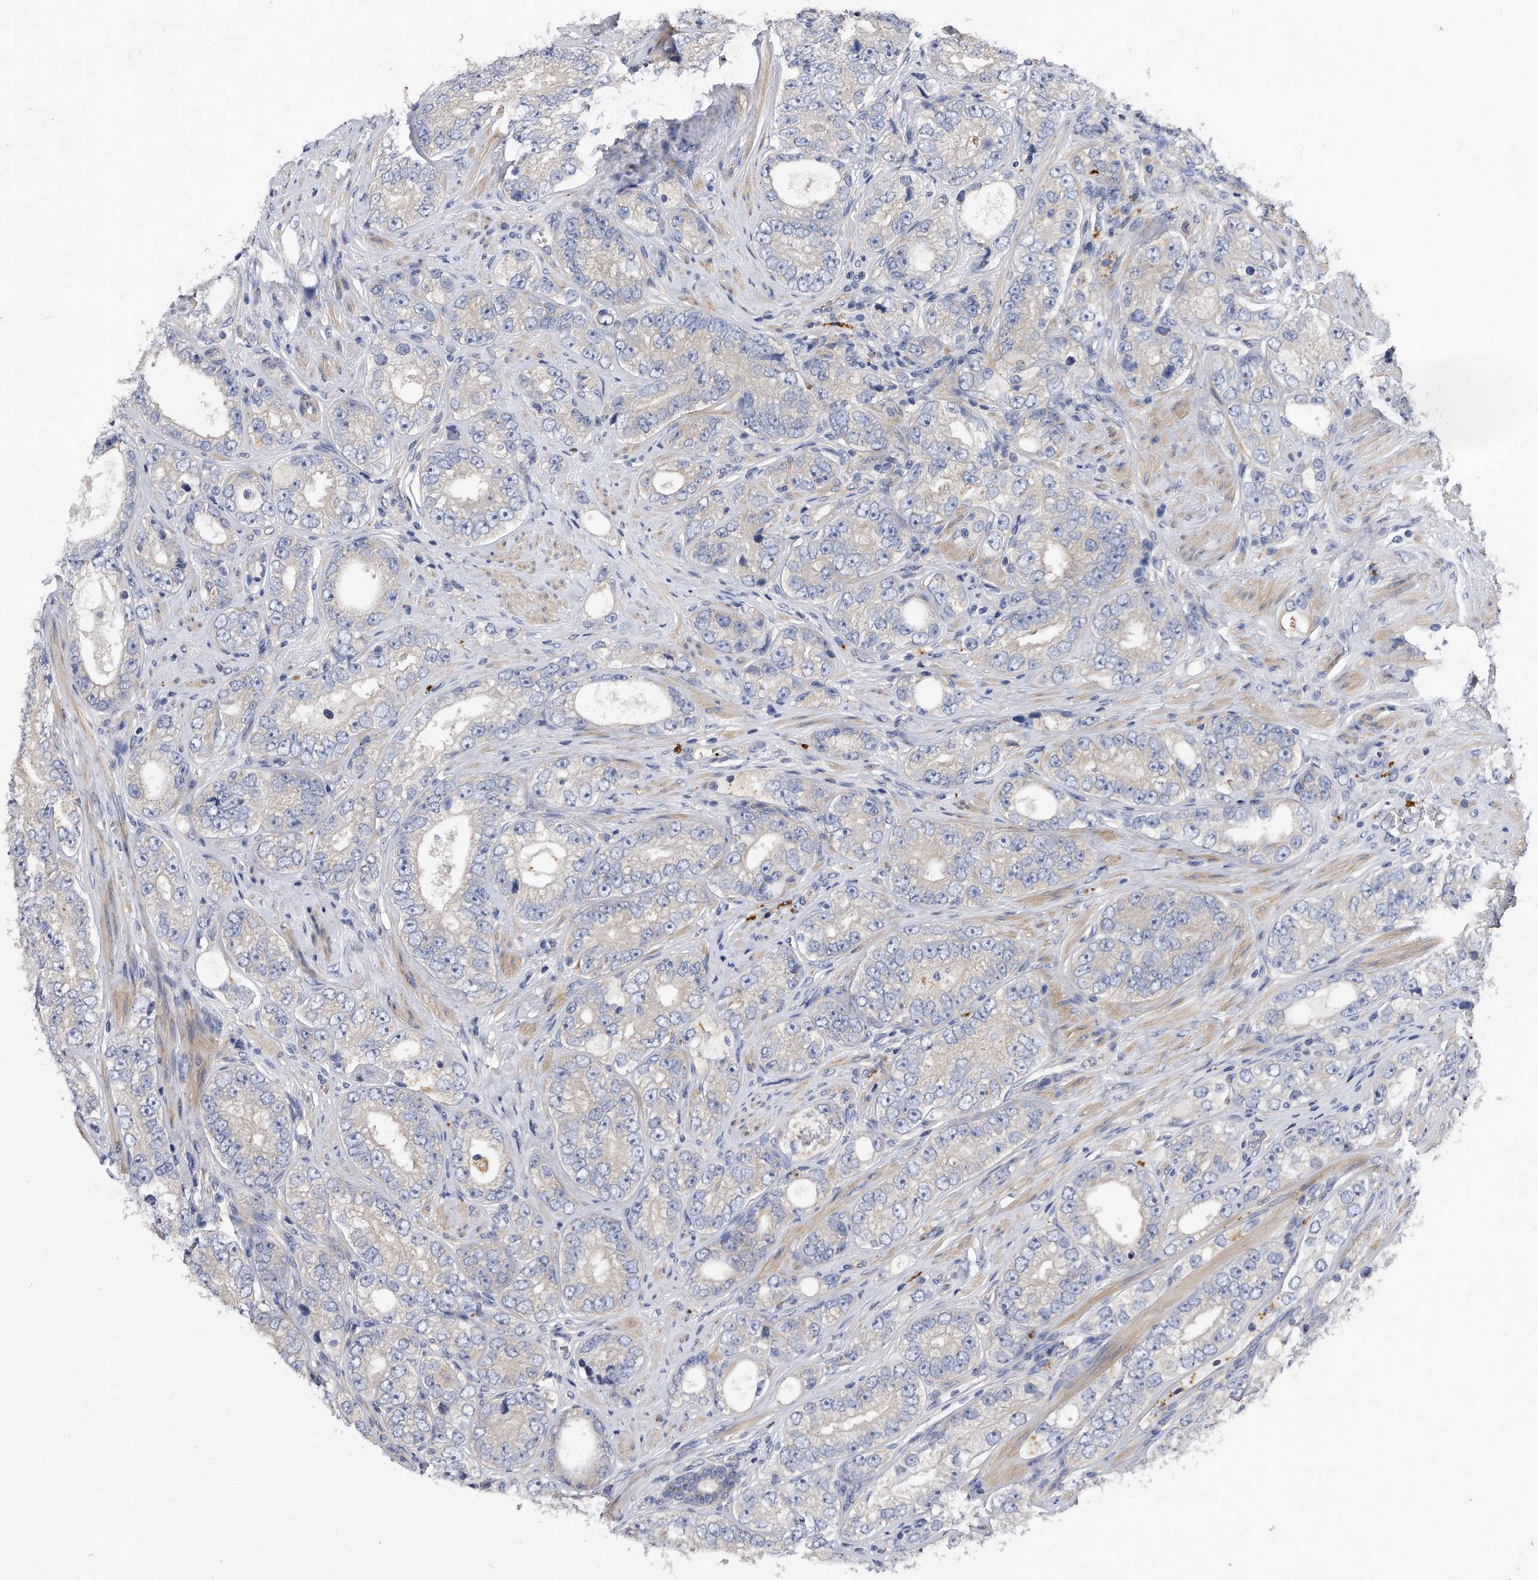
{"staining": {"intensity": "weak", "quantity": "25%-75%", "location": "cytoplasmic/membranous"}, "tissue": "prostate cancer", "cell_type": "Tumor cells", "image_type": "cancer", "snomed": [{"axis": "morphology", "description": "Adenocarcinoma, High grade"}, {"axis": "topography", "description": "Prostate"}], "caption": "Tumor cells display weak cytoplasmic/membranous positivity in about 25%-75% of cells in high-grade adenocarcinoma (prostate).", "gene": "PPP5C", "patient": {"sex": "male", "age": 56}}